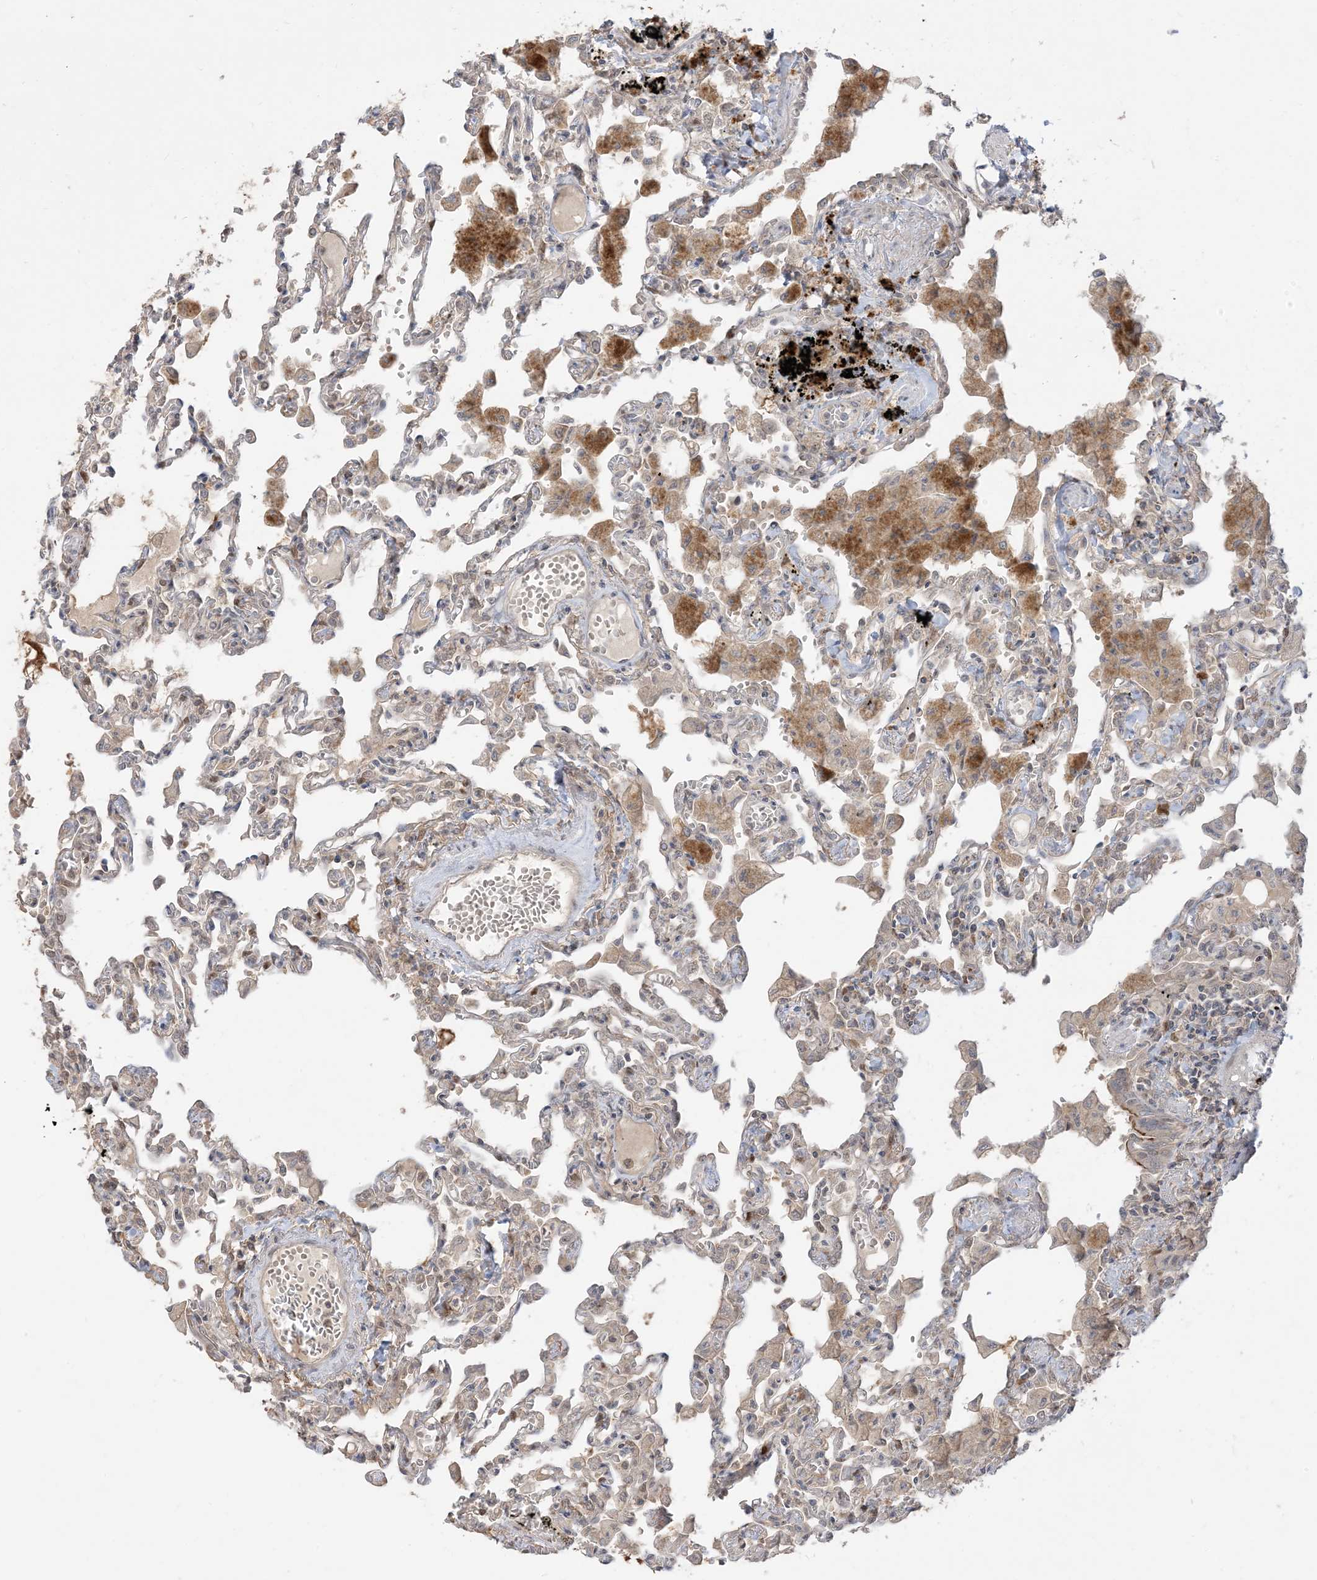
{"staining": {"intensity": "weak", "quantity": "<25%", "location": "cytoplasmic/membranous"}, "tissue": "lung", "cell_type": "Alveolar cells", "image_type": "normal", "snomed": [{"axis": "morphology", "description": "Normal tissue, NOS"}, {"axis": "topography", "description": "Bronchus"}, {"axis": "topography", "description": "Lung"}], "caption": "Immunohistochemistry image of benign human lung stained for a protein (brown), which displays no positivity in alveolar cells.", "gene": "TBCC", "patient": {"sex": "female", "age": 49}}